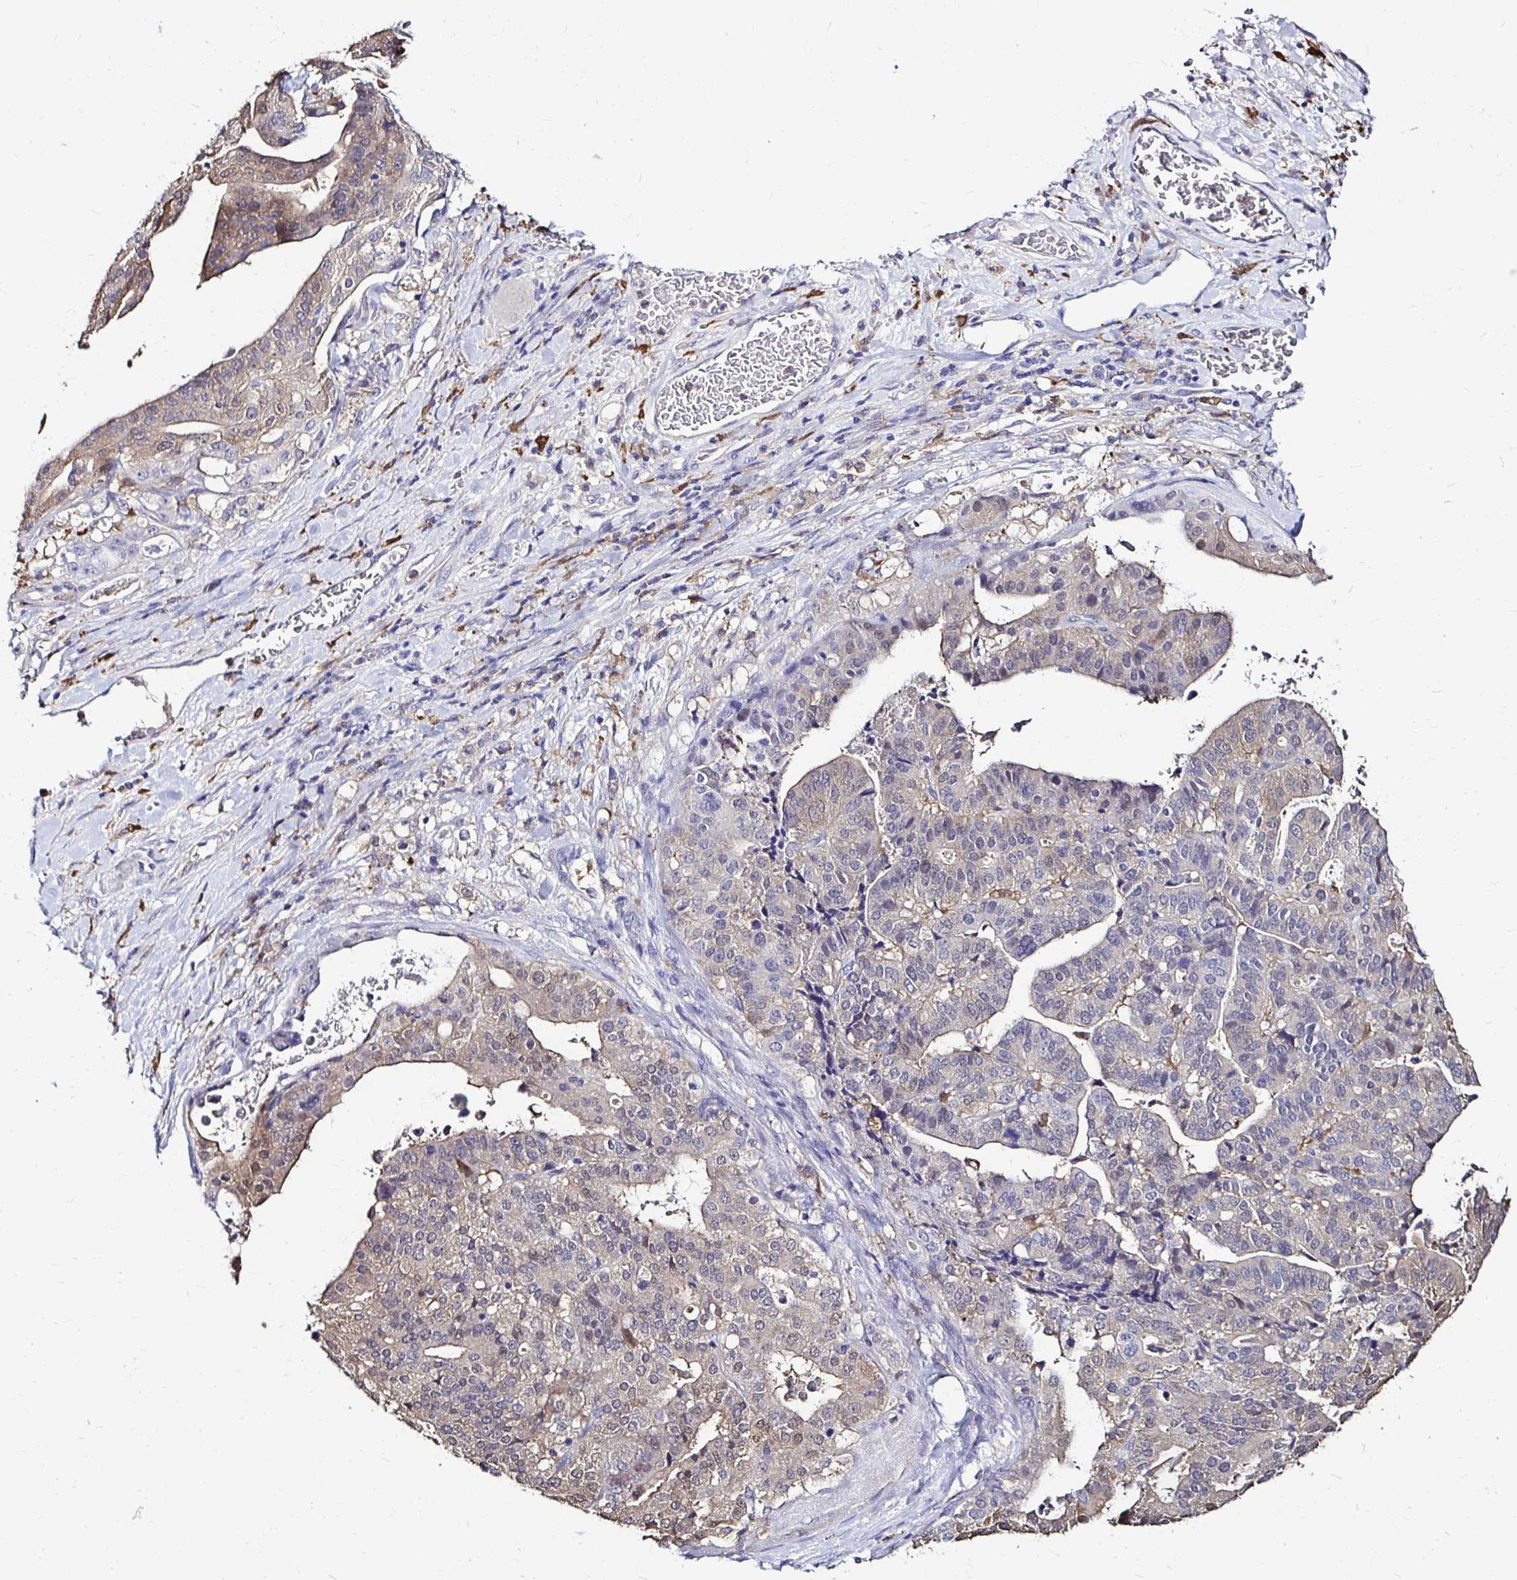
{"staining": {"intensity": "negative", "quantity": "none", "location": "none"}, "tissue": "stomach cancer", "cell_type": "Tumor cells", "image_type": "cancer", "snomed": [{"axis": "morphology", "description": "Adenocarcinoma, NOS"}, {"axis": "topography", "description": "Stomach"}], "caption": "High magnification brightfield microscopy of stomach cancer (adenocarcinoma) stained with DAB (3,3'-diaminobenzidine) (brown) and counterstained with hematoxylin (blue): tumor cells show no significant positivity. (DAB IHC with hematoxylin counter stain).", "gene": "IDH1", "patient": {"sex": "male", "age": 48}}